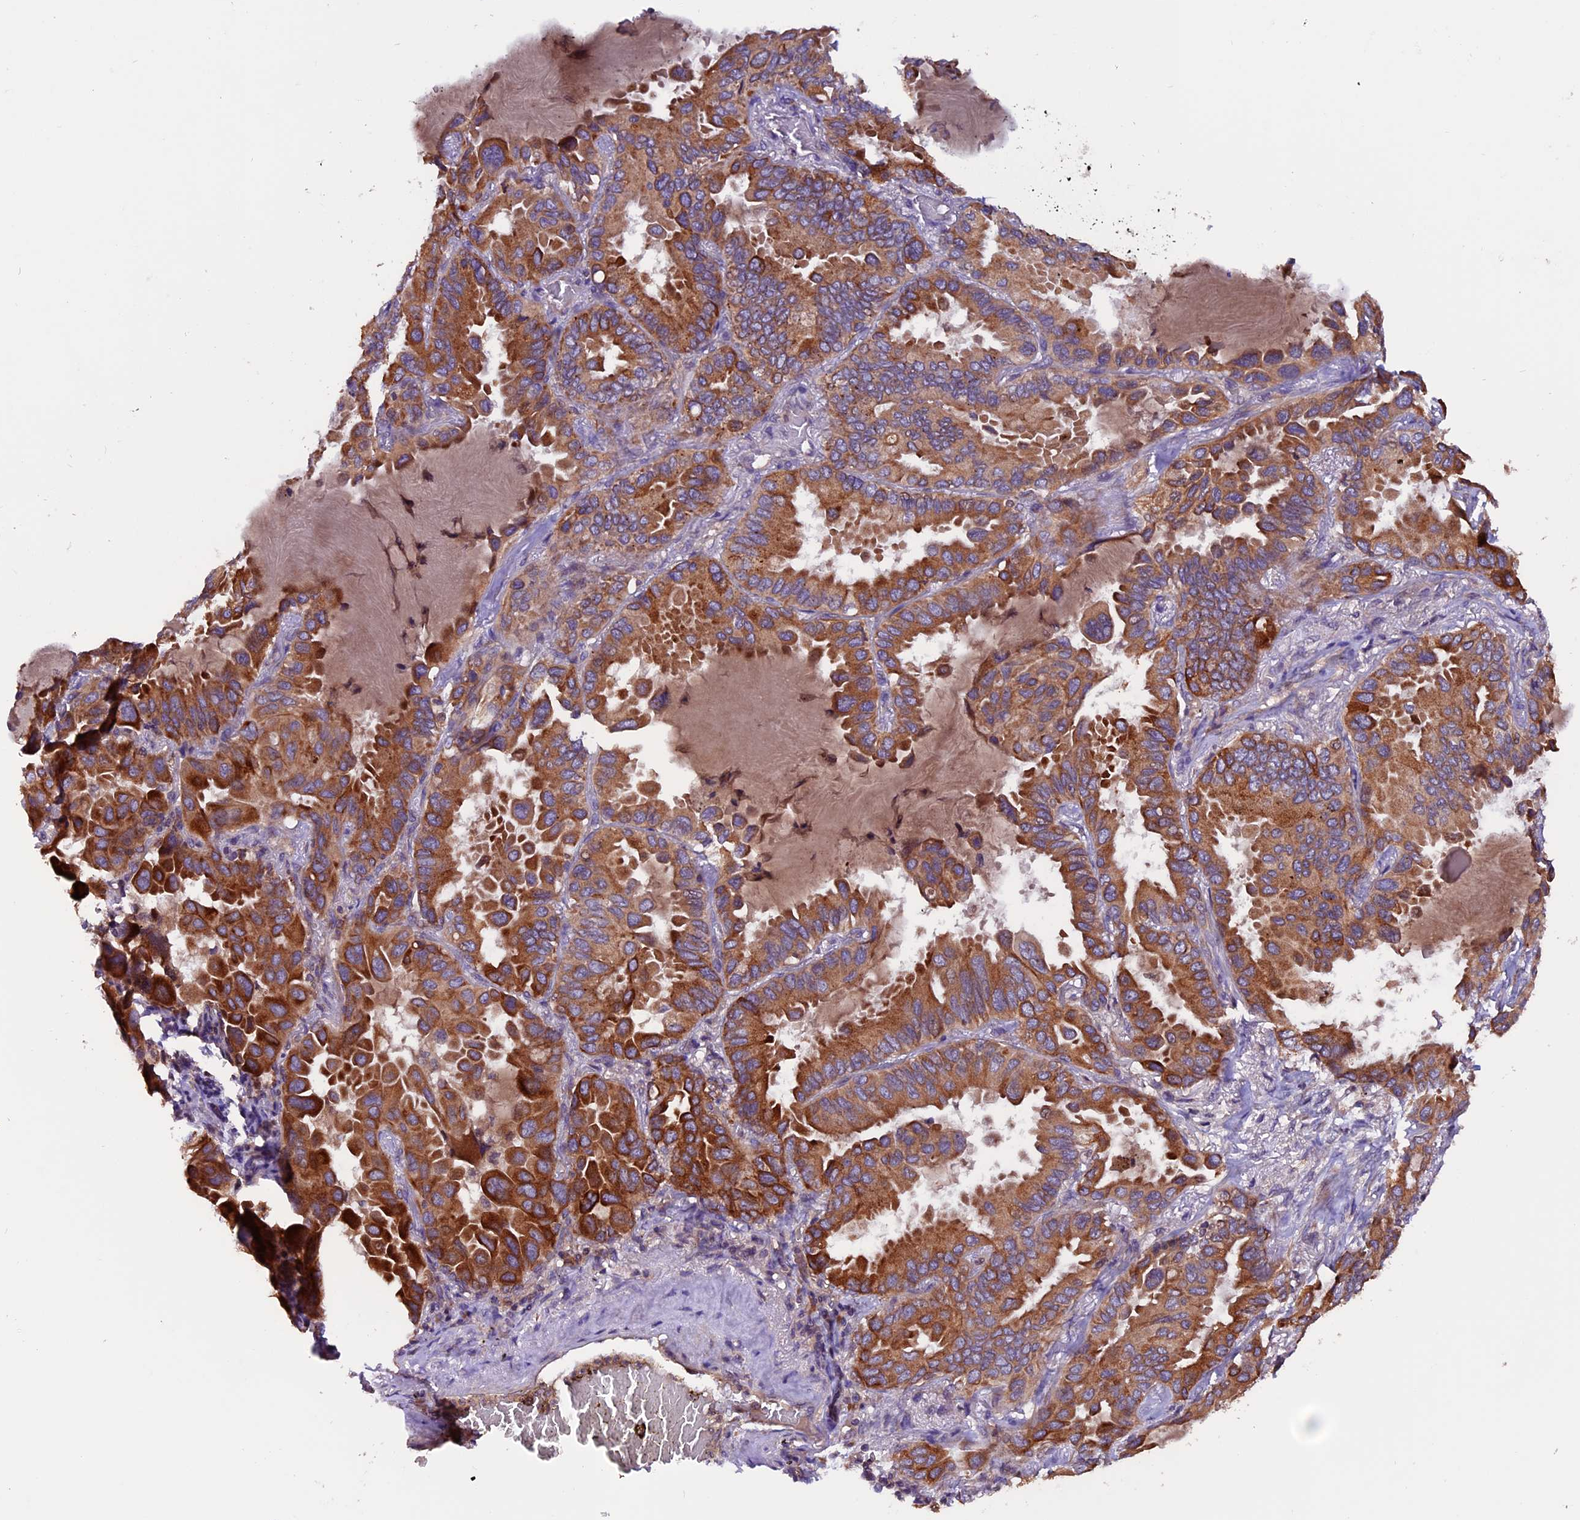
{"staining": {"intensity": "moderate", "quantity": ">75%", "location": "cytoplasmic/membranous"}, "tissue": "lung cancer", "cell_type": "Tumor cells", "image_type": "cancer", "snomed": [{"axis": "morphology", "description": "Adenocarcinoma, NOS"}, {"axis": "topography", "description": "Lung"}], "caption": "Protein expression analysis of human adenocarcinoma (lung) reveals moderate cytoplasmic/membranous staining in approximately >75% of tumor cells.", "gene": "ZNF598", "patient": {"sex": "male", "age": 64}}